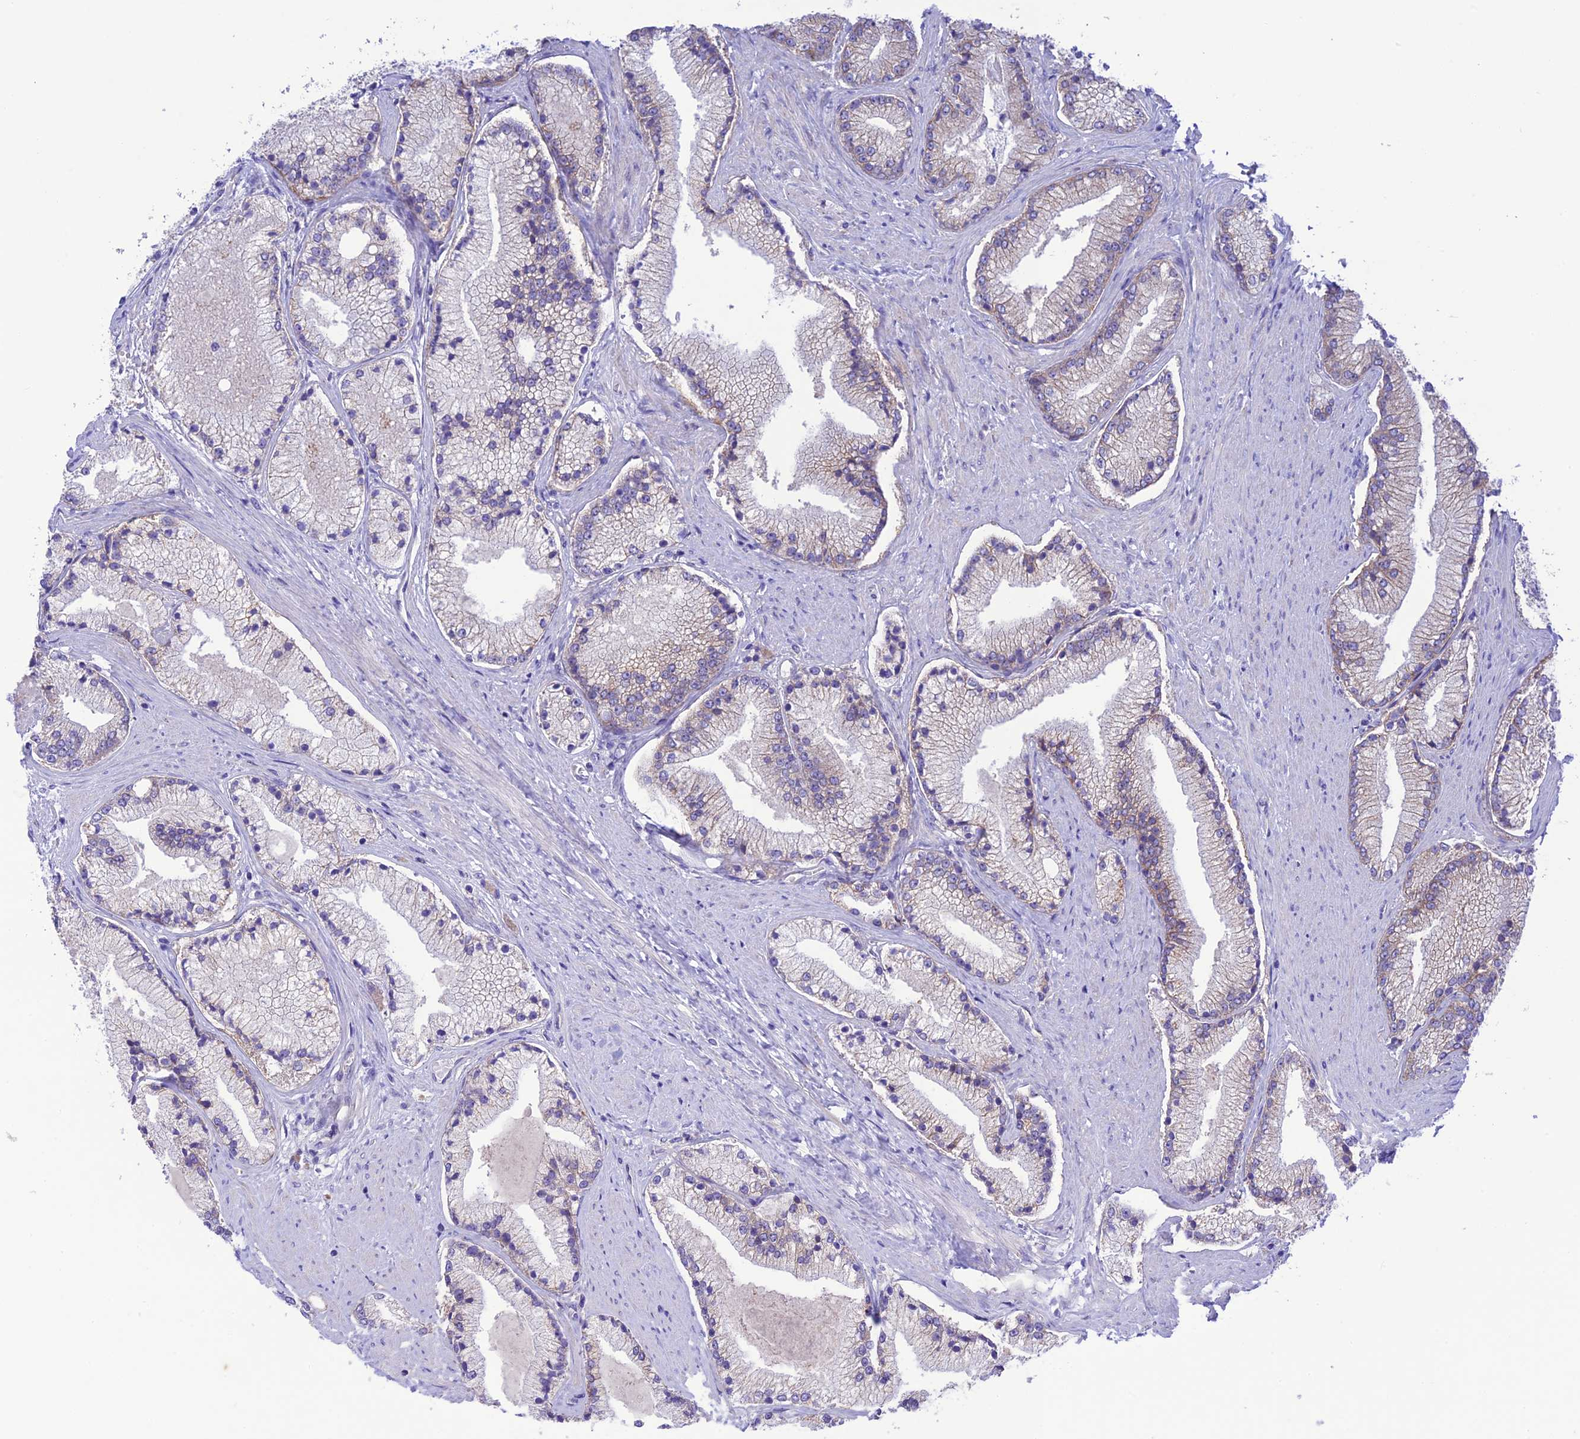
{"staining": {"intensity": "weak", "quantity": "<25%", "location": "cytoplasmic/membranous"}, "tissue": "prostate cancer", "cell_type": "Tumor cells", "image_type": "cancer", "snomed": [{"axis": "morphology", "description": "Adenocarcinoma, High grade"}, {"axis": "topography", "description": "Prostate"}], "caption": "This is an immunohistochemistry (IHC) histopathology image of adenocarcinoma (high-grade) (prostate). There is no positivity in tumor cells.", "gene": "CHSY3", "patient": {"sex": "male", "age": 67}}